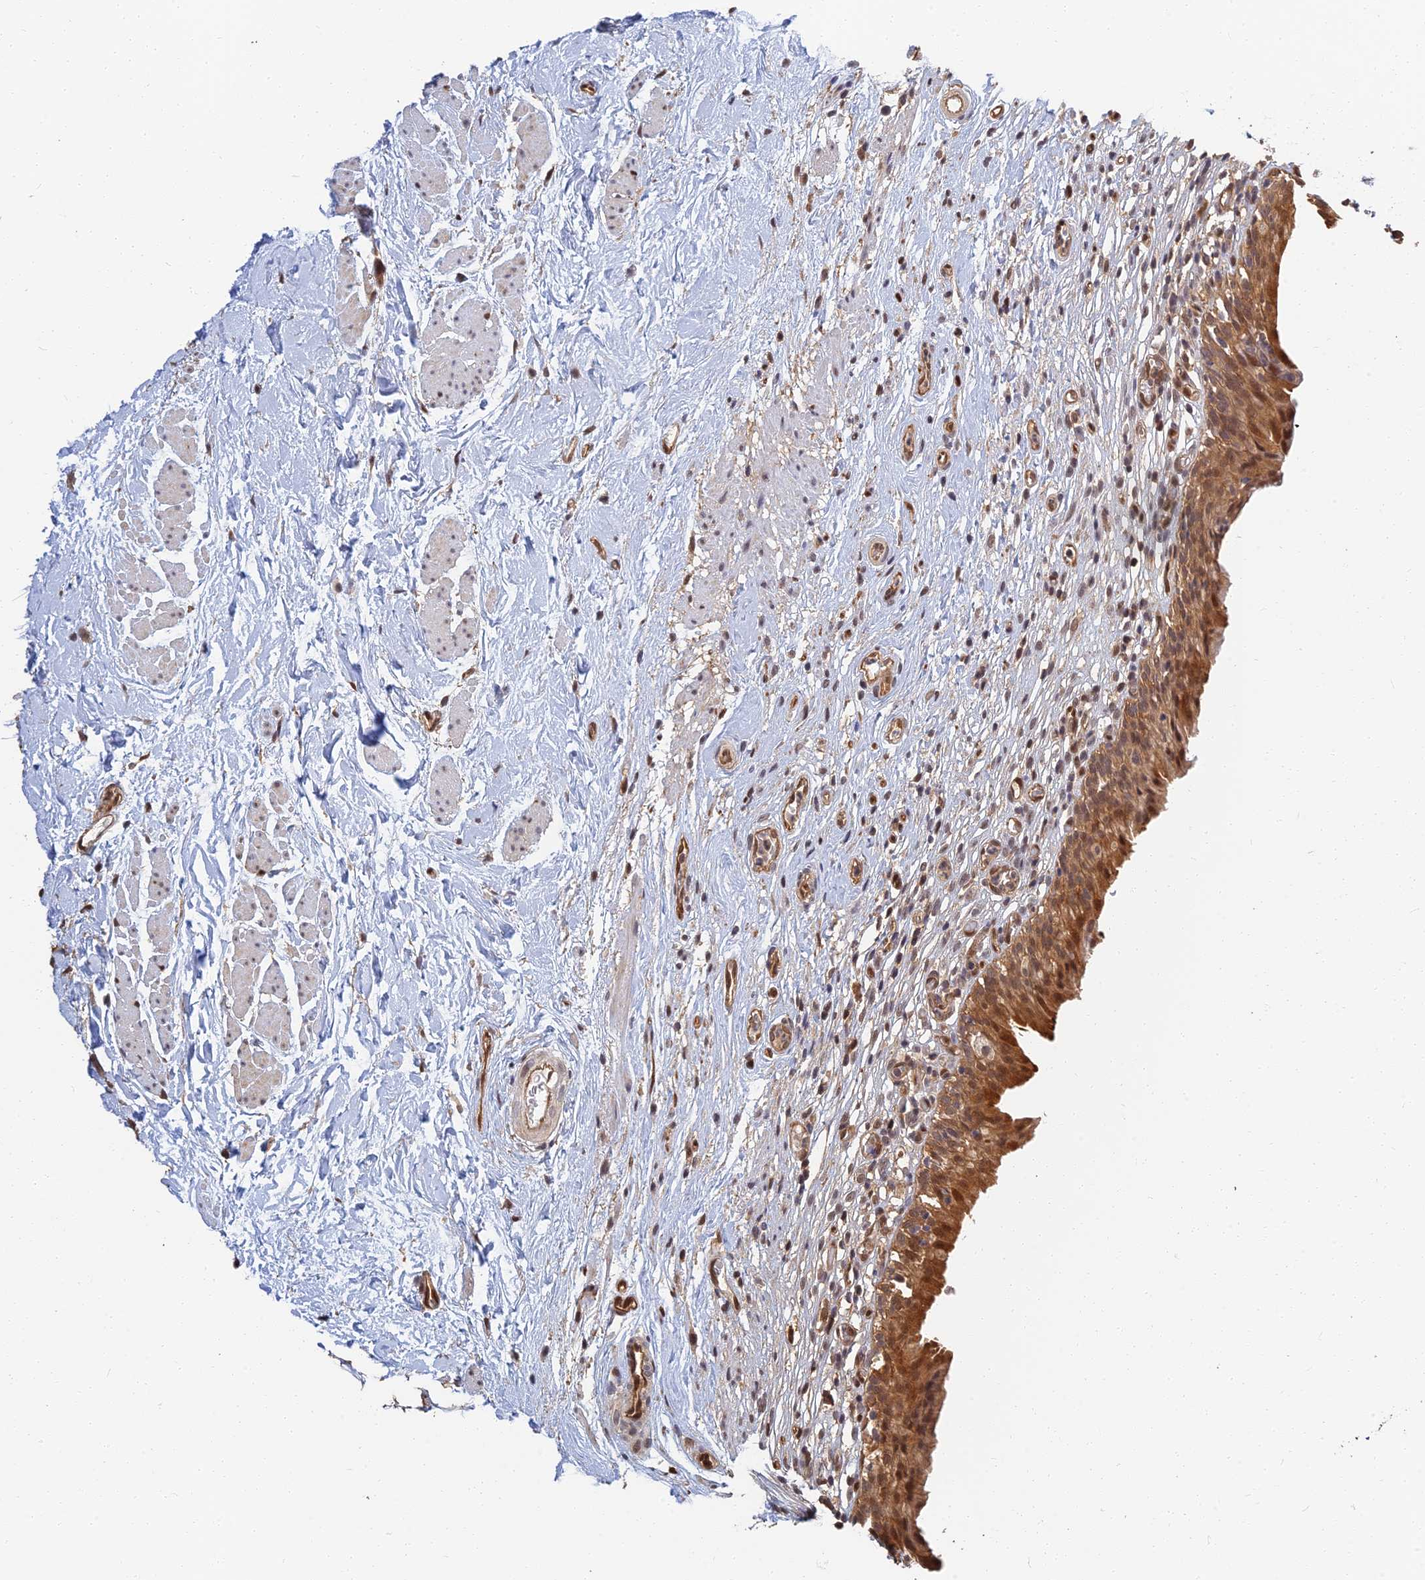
{"staining": {"intensity": "strong", "quantity": ">75%", "location": "cytoplasmic/membranous,nuclear"}, "tissue": "urinary bladder", "cell_type": "Urothelial cells", "image_type": "normal", "snomed": [{"axis": "morphology", "description": "Normal tissue, NOS"}, {"axis": "morphology", "description": "Inflammation, NOS"}, {"axis": "topography", "description": "Urinary bladder"}], "caption": "This photomicrograph shows IHC staining of normal urinary bladder, with high strong cytoplasmic/membranous,nuclear positivity in about >75% of urothelial cells.", "gene": "LRRN3", "patient": {"sex": "male", "age": 63}}